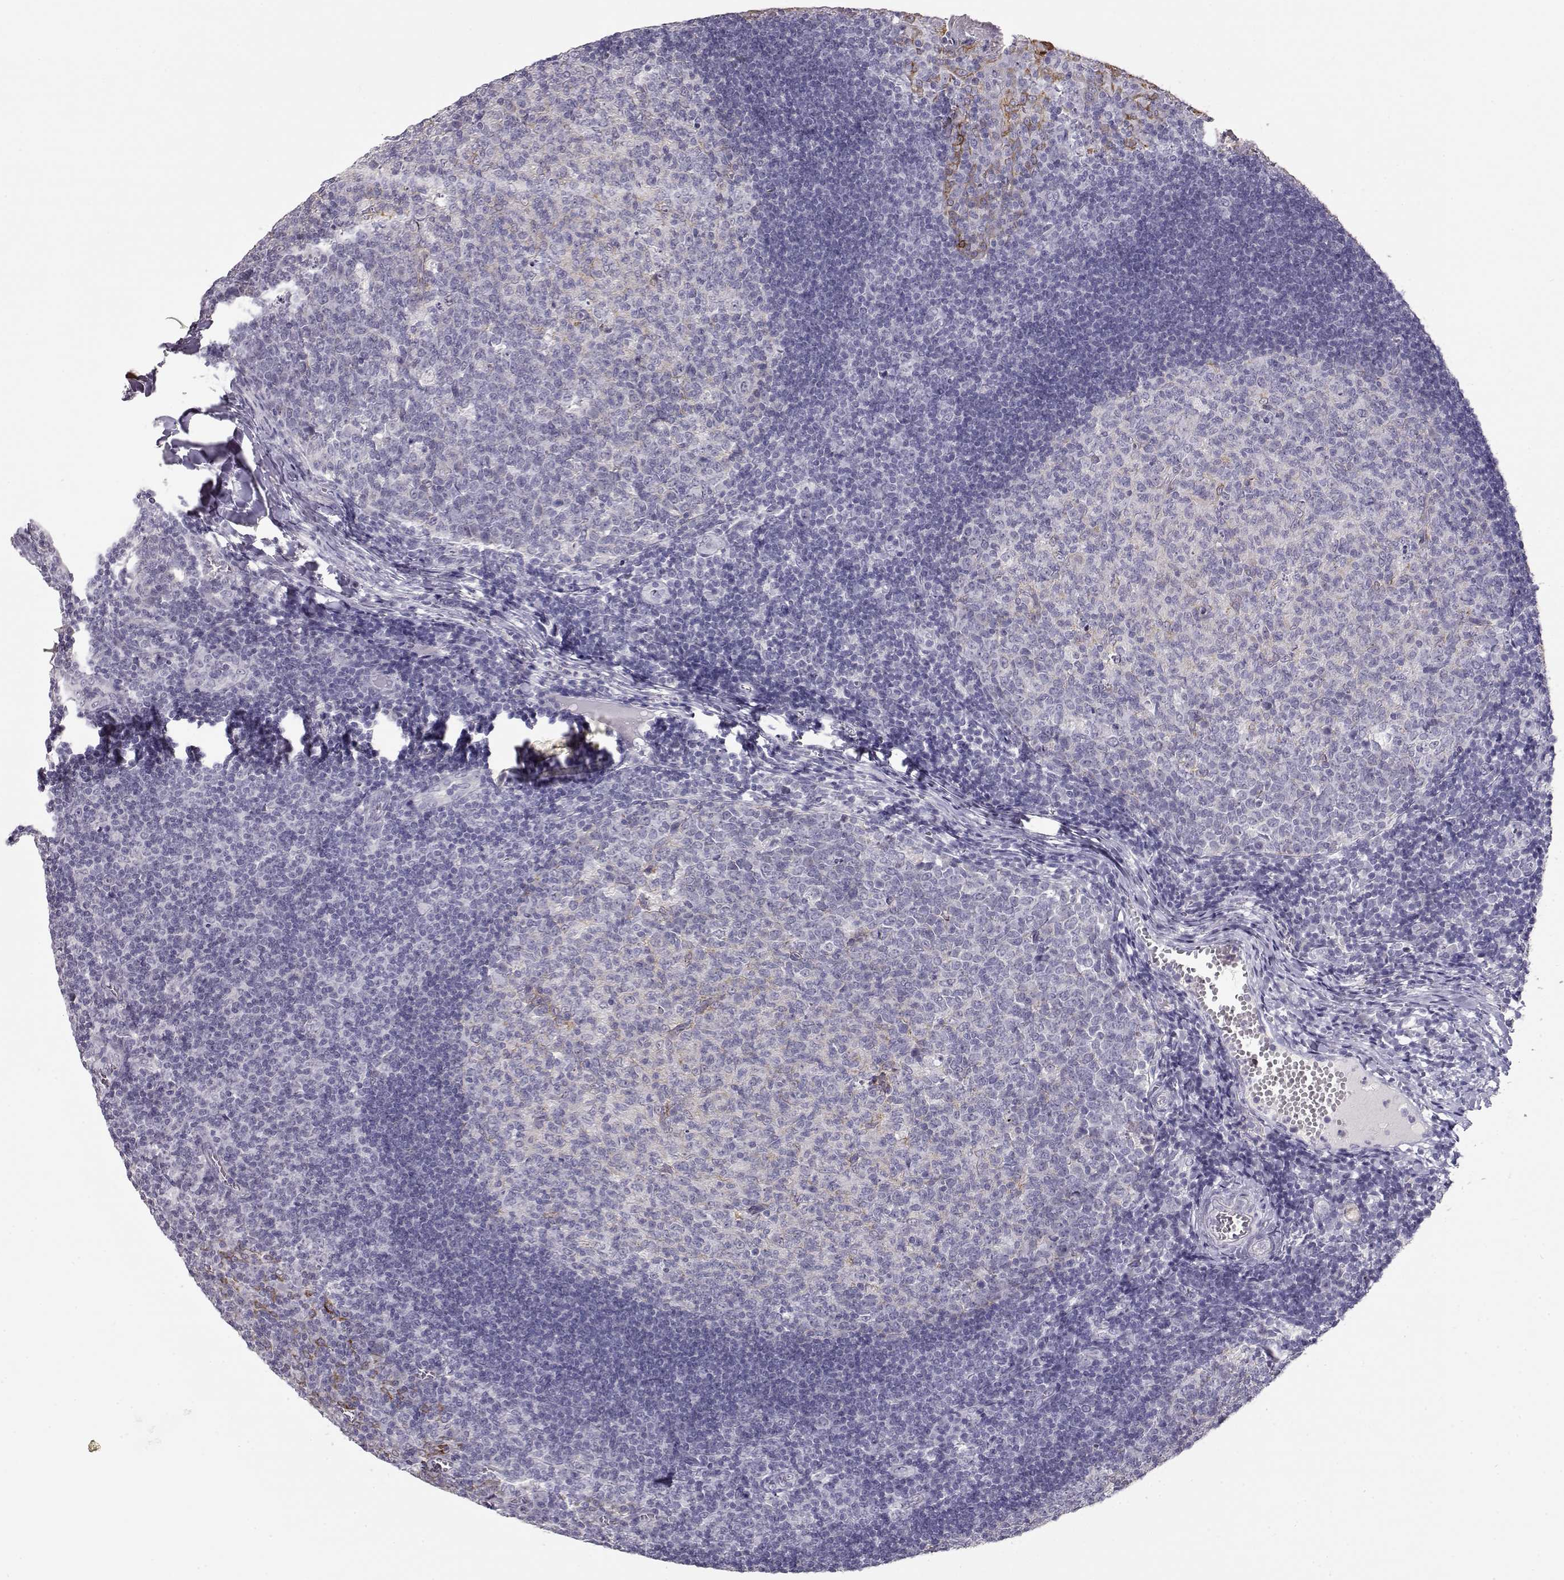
{"staining": {"intensity": "negative", "quantity": "none", "location": "none"}, "tissue": "tonsil", "cell_type": "Germinal center cells", "image_type": "normal", "snomed": [{"axis": "morphology", "description": "Normal tissue, NOS"}, {"axis": "topography", "description": "Tonsil"}], "caption": "Image shows no significant protein expression in germinal center cells of benign tonsil. (Stains: DAB (3,3'-diaminobenzidine) IHC with hematoxylin counter stain, Microscopy: brightfield microscopy at high magnification).", "gene": "LAMB3", "patient": {"sex": "female", "age": 13}}